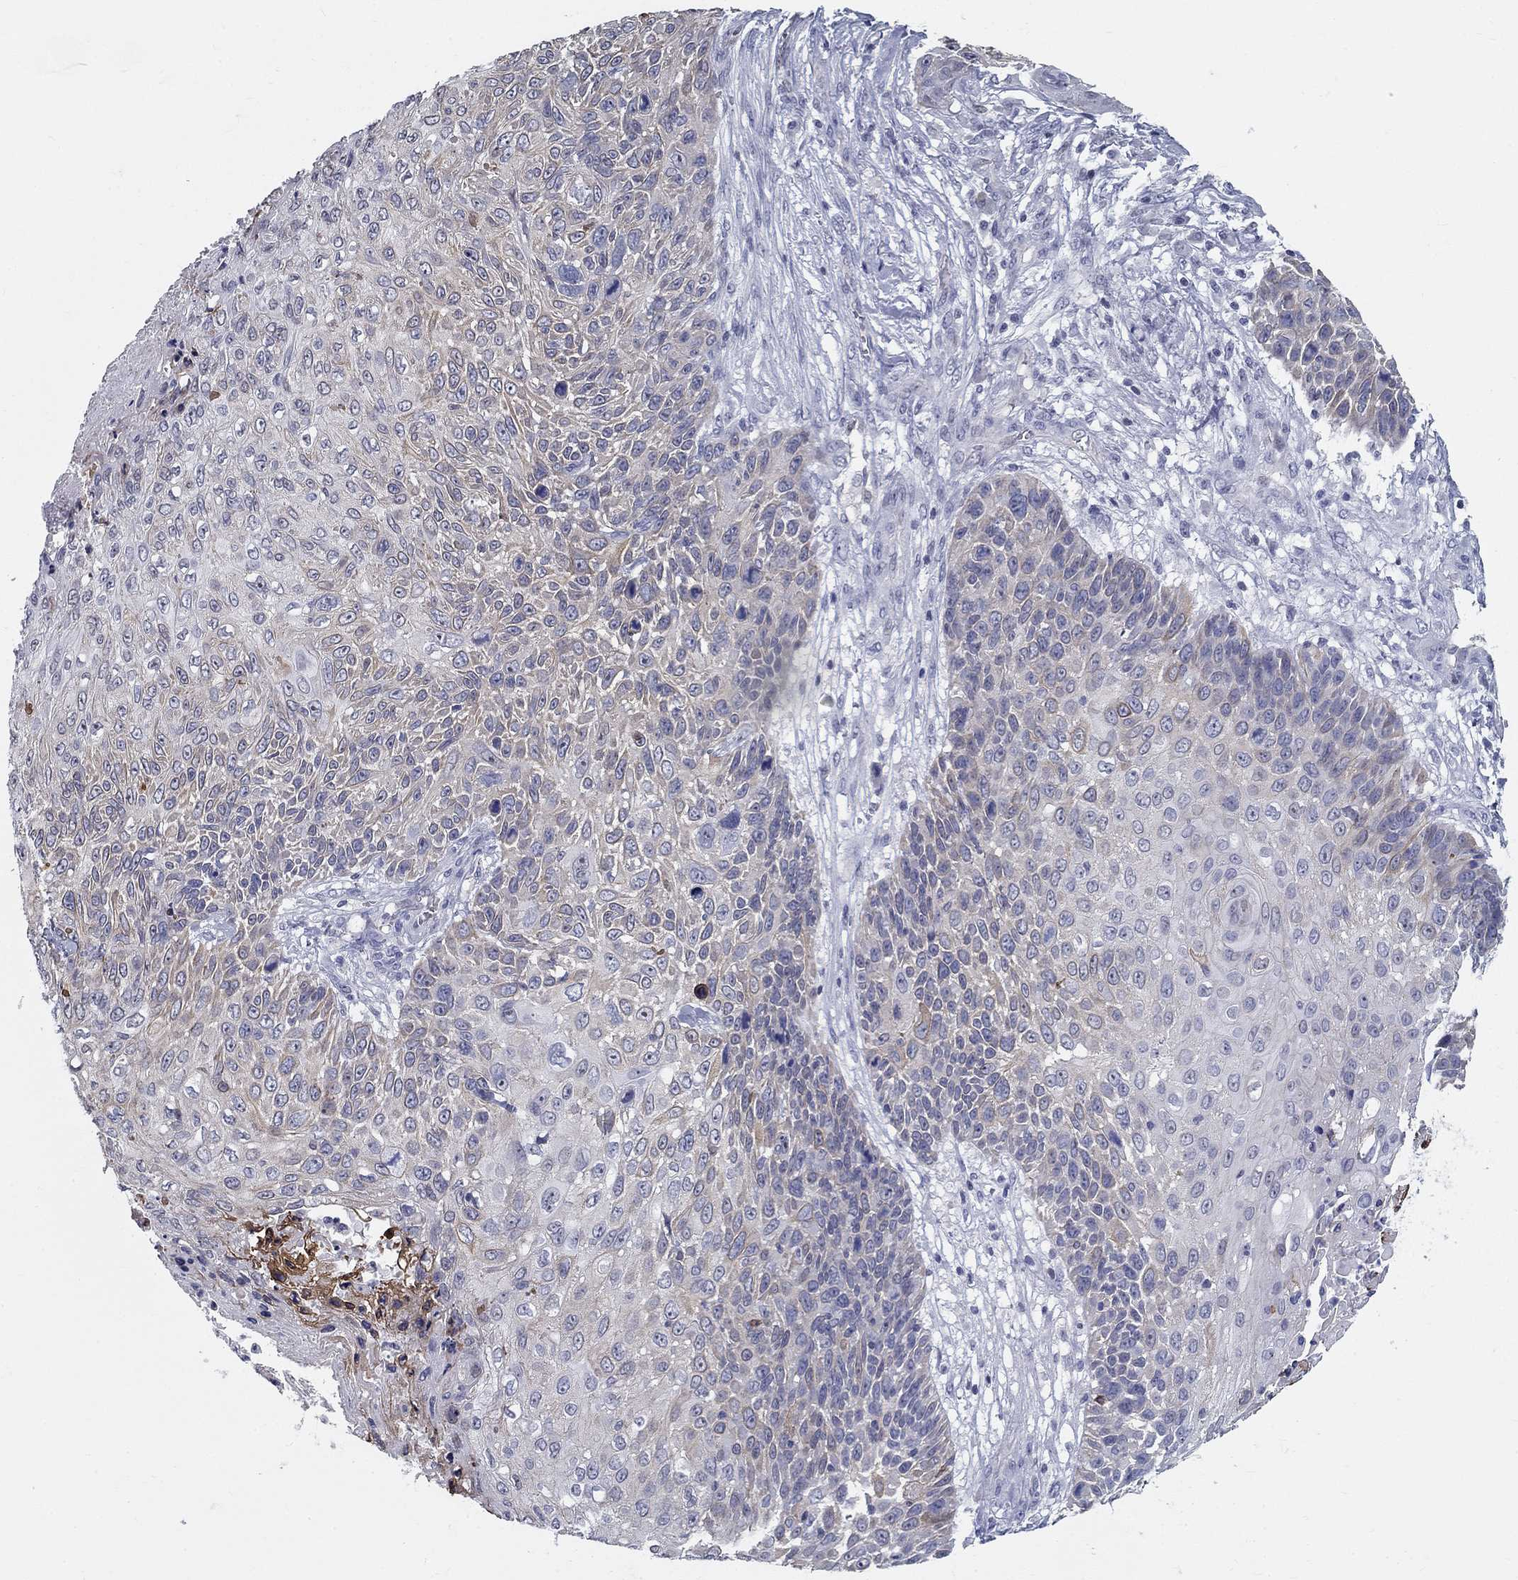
{"staining": {"intensity": "negative", "quantity": "none", "location": "none"}, "tissue": "skin cancer", "cell_type": "Tumor cells", "image_type": "cancer", "snomed": [{"axis": "morphology", "description": "Squamous cell carcinoma, NOS"}, {"axis": "topography", "description": "Skin"}], "caption": "Immunohistochemistry (IHC) photomicrograph of neoplastic tissue: human squamous cell carcinoma (skin) stained with DAB (3,3'-diaminobenzidine) shows no significant protein staining in tumor cells. The staining was performed using DAB to visualize the protein expression in brown, while the nuclei were stained in blue with hematoxylin (Magnification: 20x).", "gene": "GUCA1A", "patient": {"sex": "male", "age": 92}}